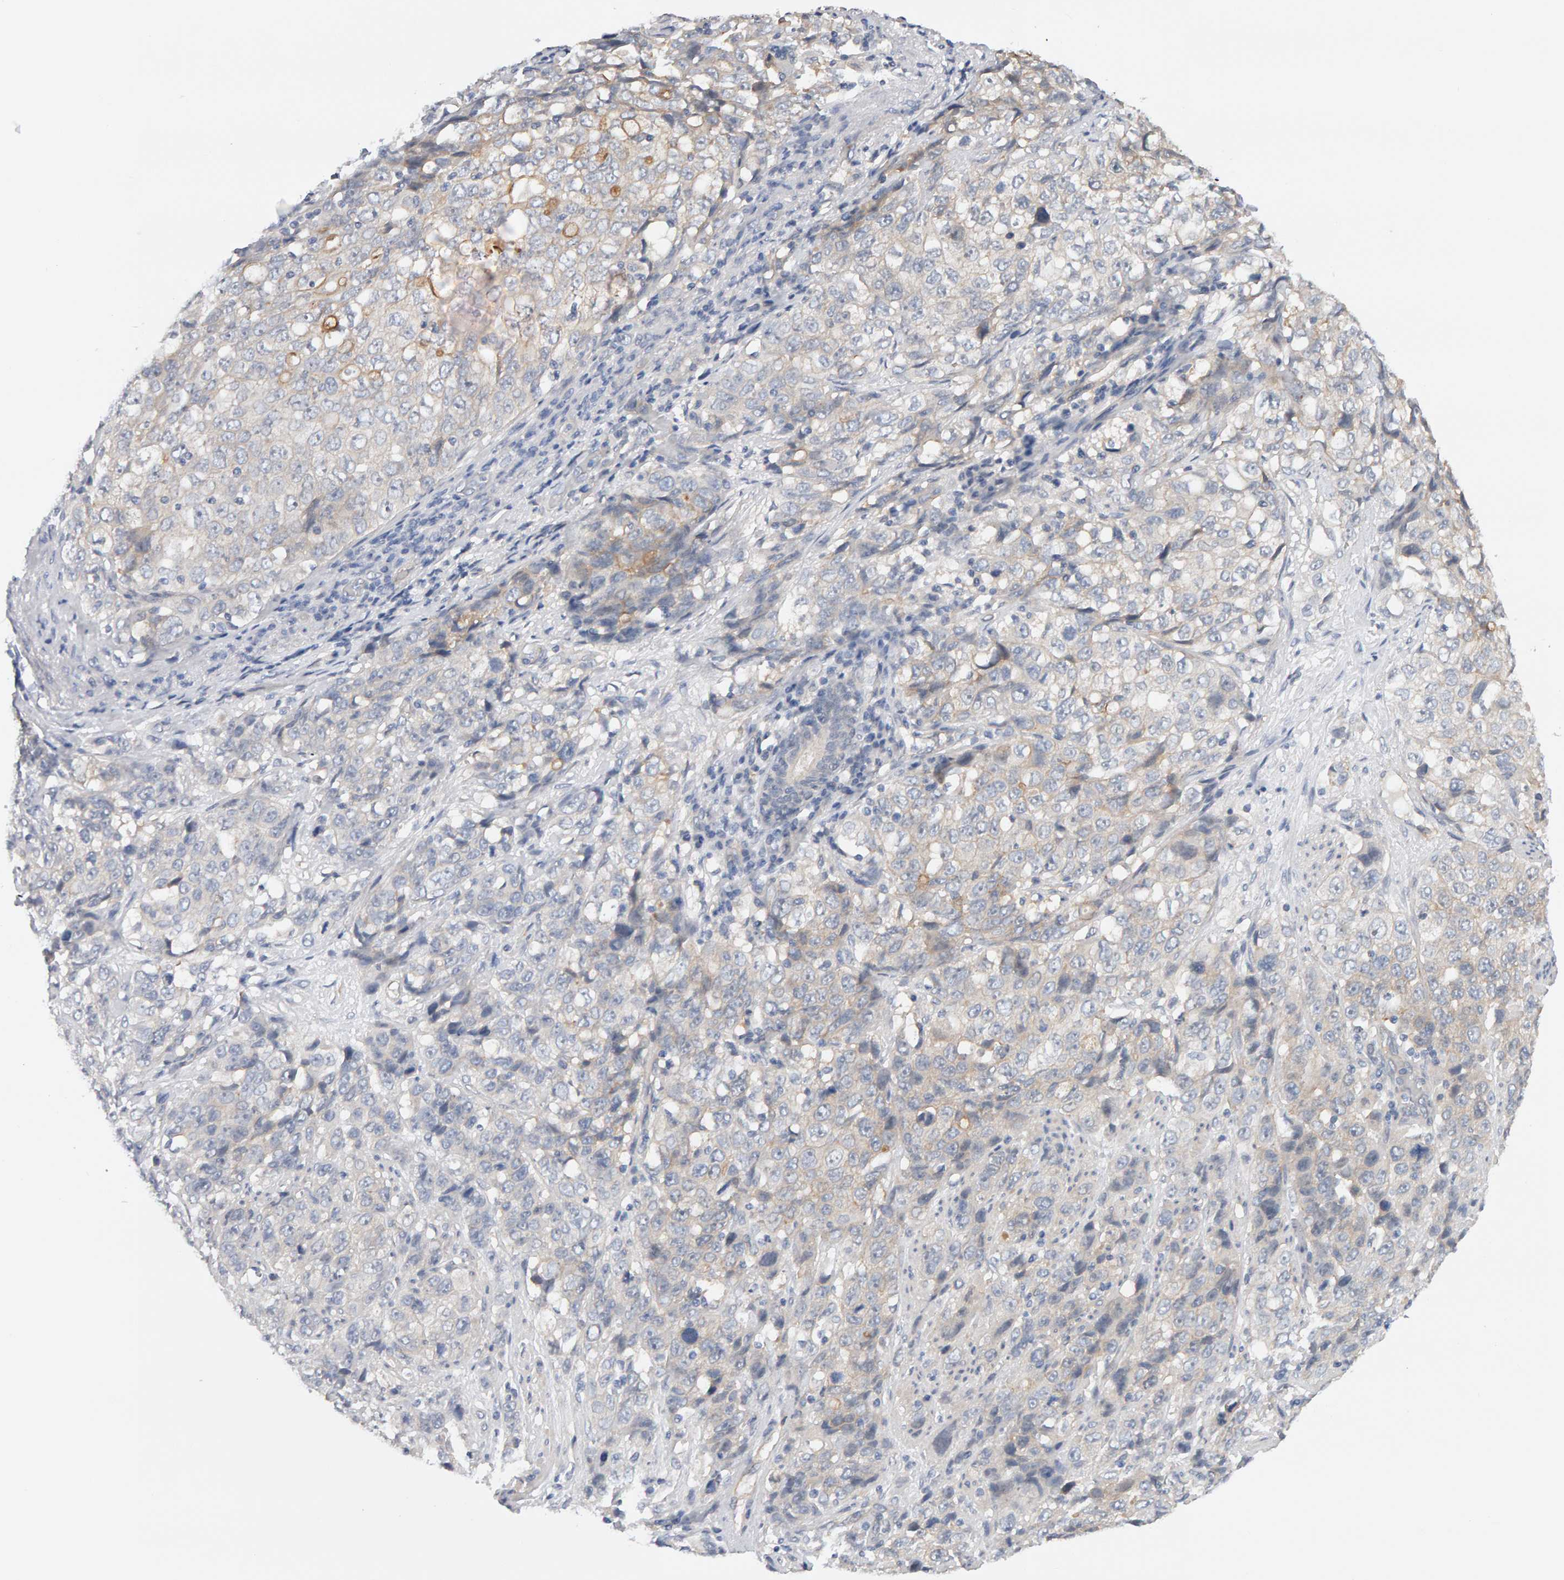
{"staining": {"intensity": "negative", "quantity": "none", "location": "none"}, "tissue": "stomach cancer", "cell_type": "Tumor cells", "image_type": "cancer", "snomed": [{"axis": "morphology", "description": "Adenocarcinoma, NOS"}, {"axis": "topography", "description": "Stomach"}], "caption": "A histopathology image of human stomach adenocarcinoma is negative for staining in tumor cells.", "gene": "PPP1R16A", "patient": {"sex": "male", "age": 48}}